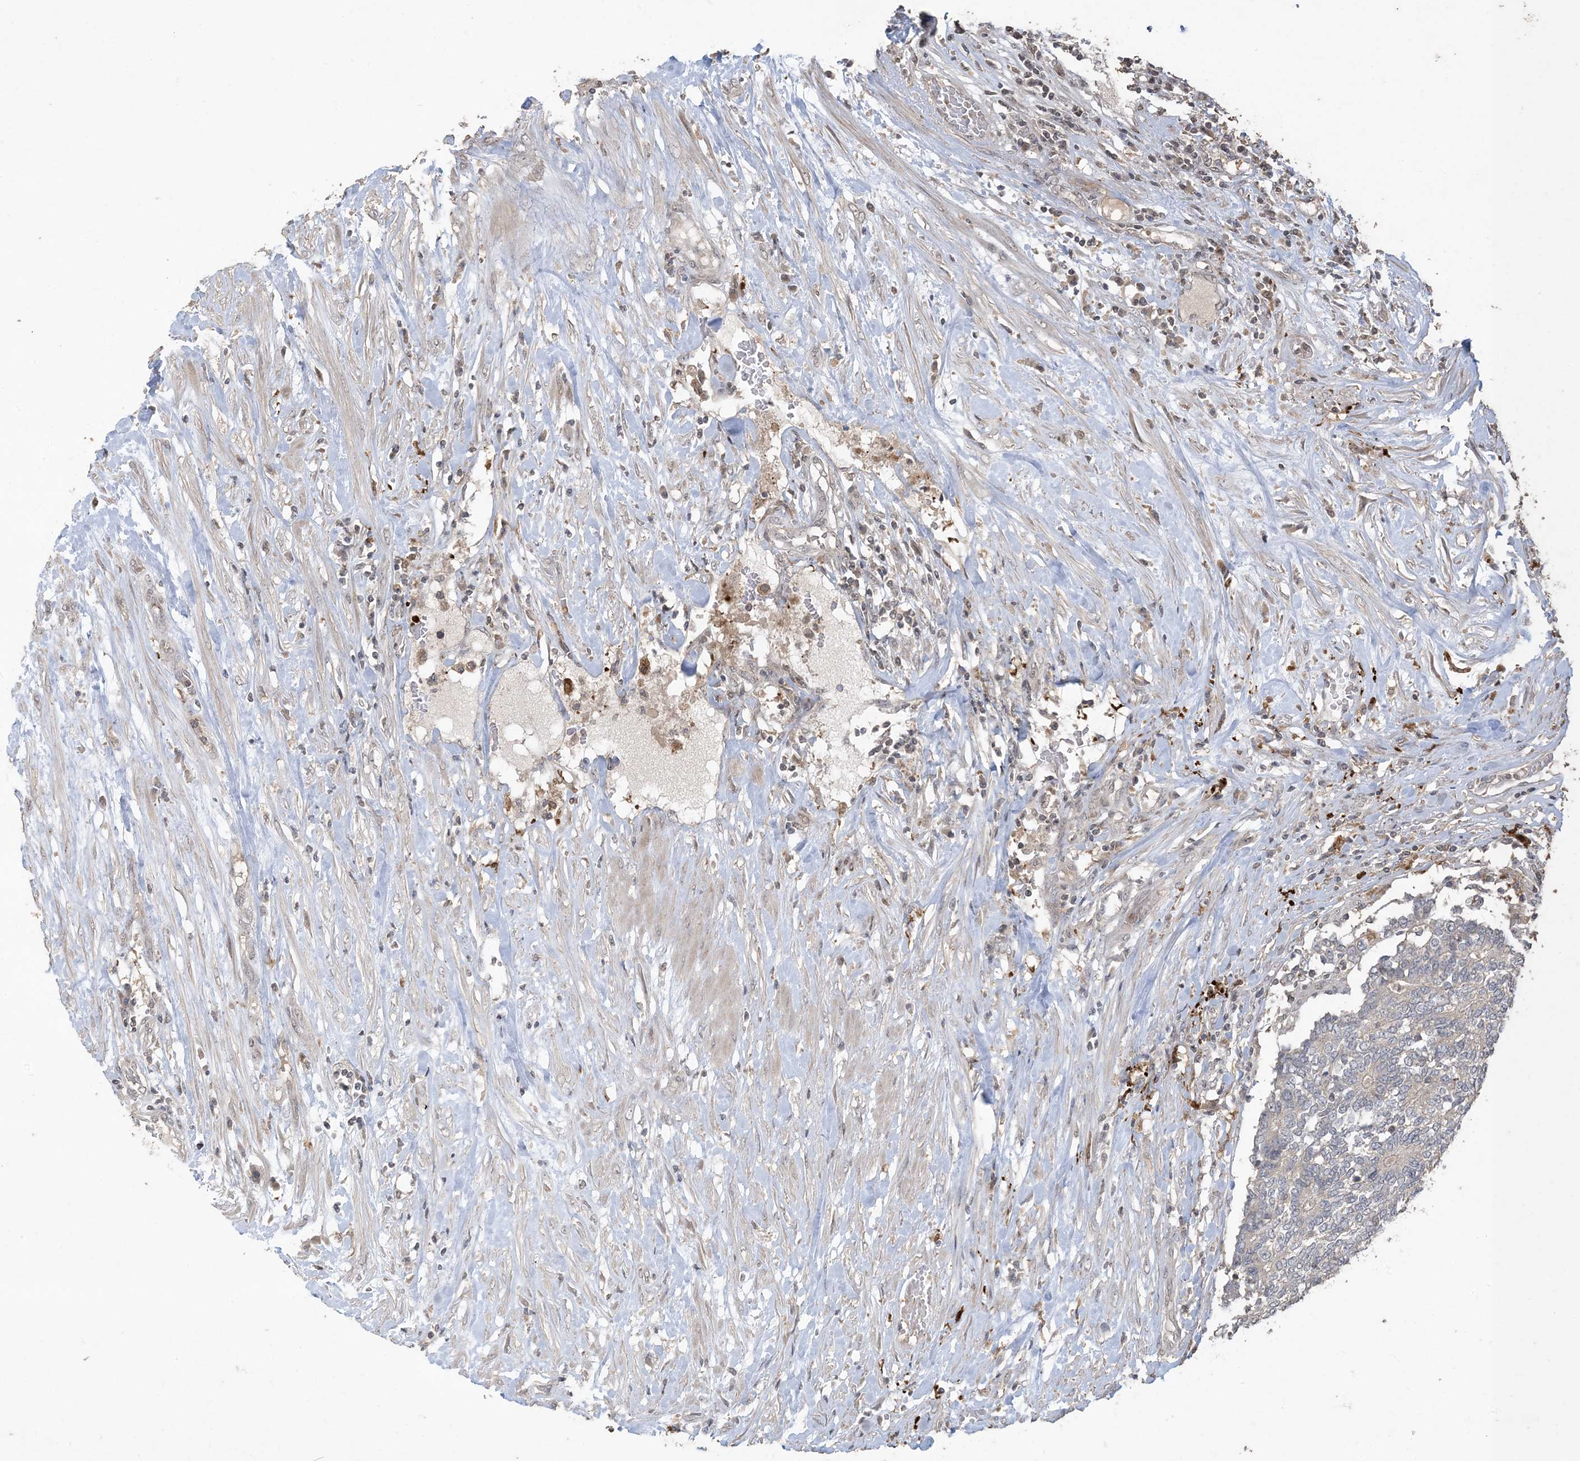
{"staining": {"intensity": "negative", "quantity": "none", "location": "none"}, "tissue": "prostate cancer", "cell_type": "Tumor cells", "image_type": "cancer", "snomed": [{"axis": "morphology", "description": "Normal tissue, NOS"}, {"axis": "morphology", "description": "Adenocarcinoma, High grade"}, {"axis": "topography", "description": "Prostate"}, {"axis": "topography", "description": "Seminal veicle"}], "caption": "Tumor cells show no significant protein expression in prostate cancer (high-grade adenocarcinoma).", "gene": "EFCAB8", "patient": {"sex": "male", "age": 55}}